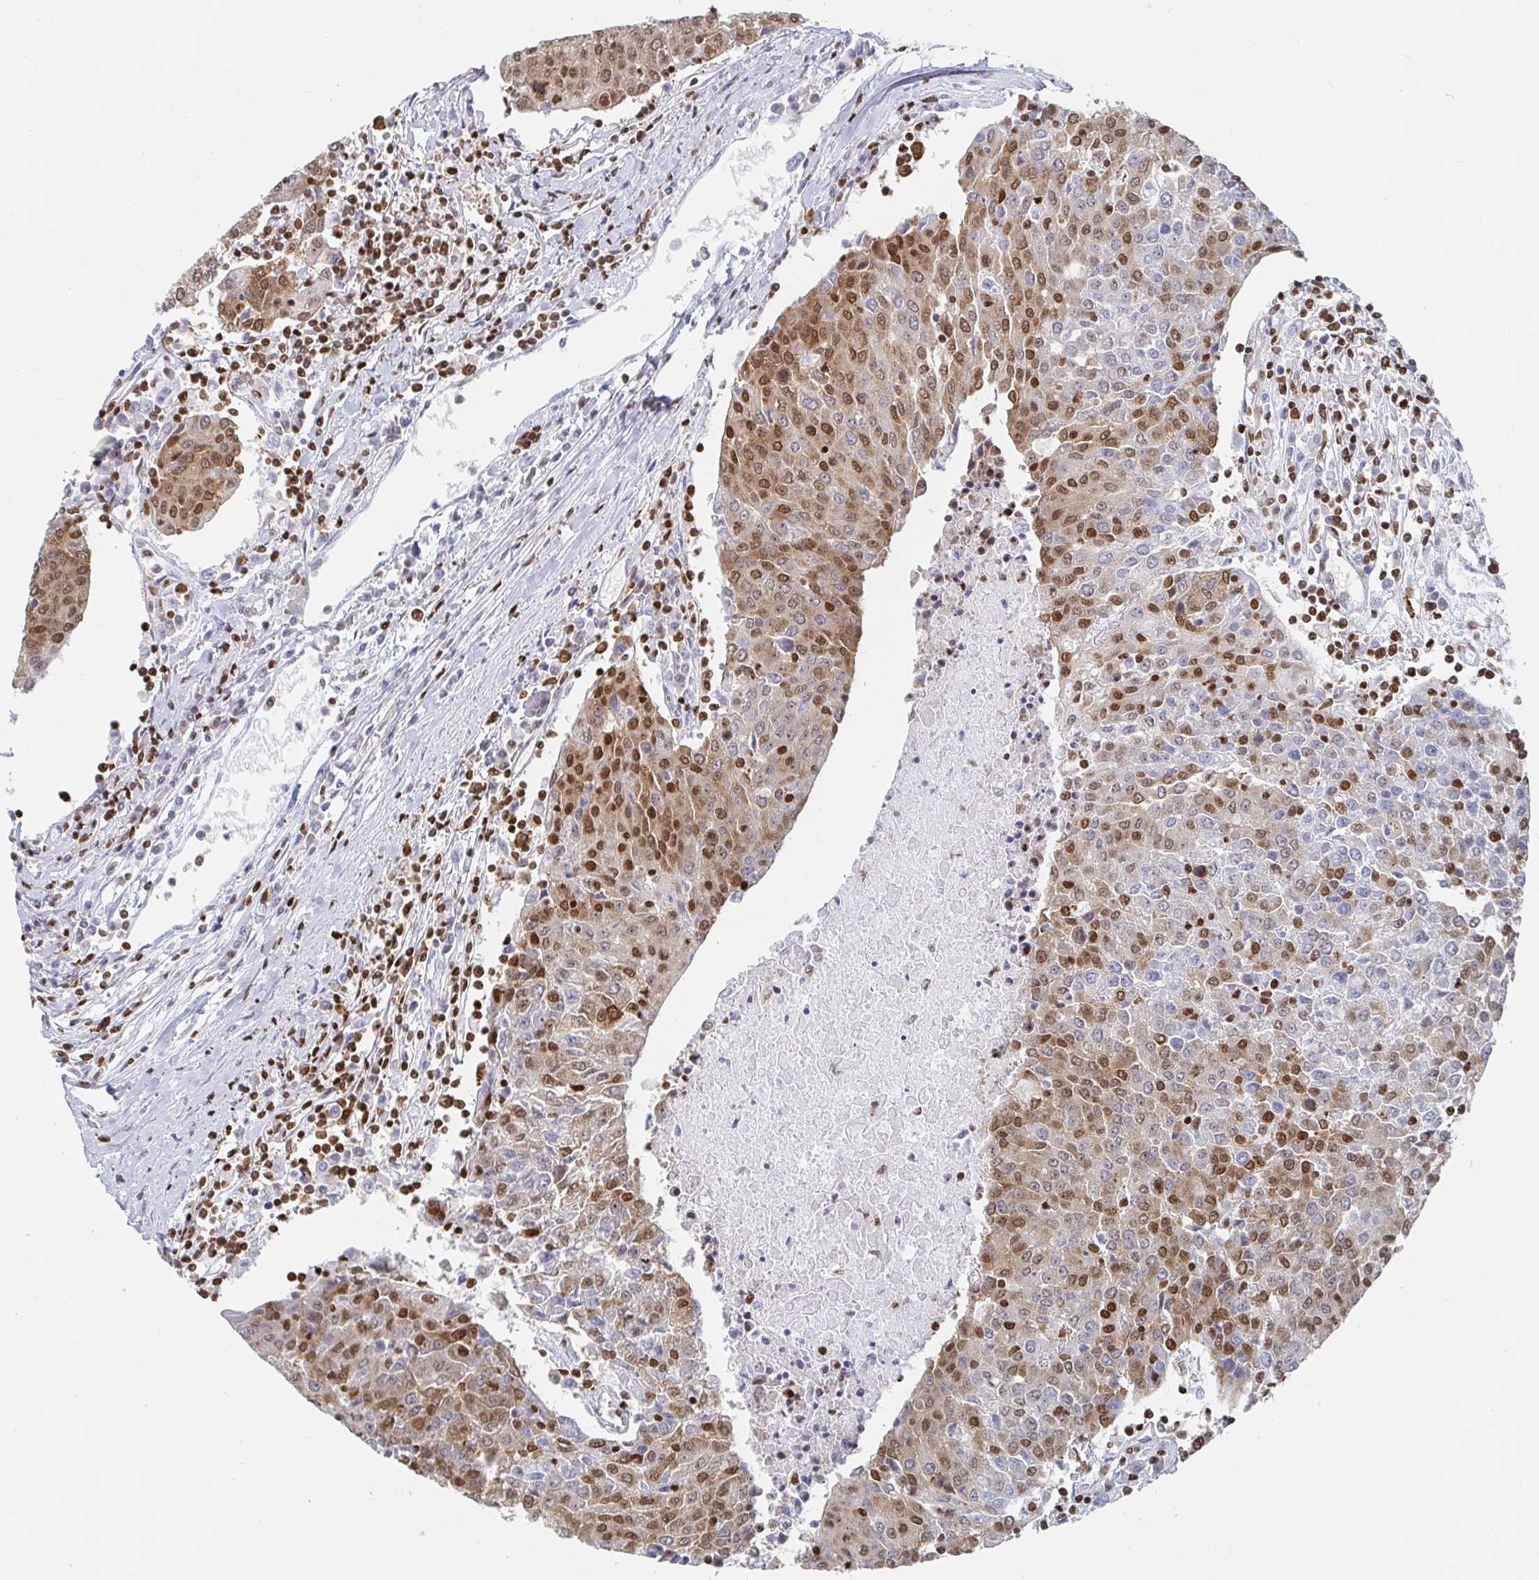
{"staining": {"intensity": "strong", "quantity": "25%-75%", "location": "nuclear"}, "tissue": "urothelial cancer", "cell_type": "Tumor cells", "image_type": "cancer", "snomed": [{"axis": "morphology", "description": "Urothelial carcinoma, High grade"}, {"axis": "topography", "description": "Urinary bladder"}], "caption": "IHC of human high-grade urothelial carcinoma demonstrates high levels of strong nuclear staining in approximately 25%-75% of tumor cells. Nuclei are stained in blue.", "gene": "EWSR1", "patient": {"sex": "female", "age": 85}}